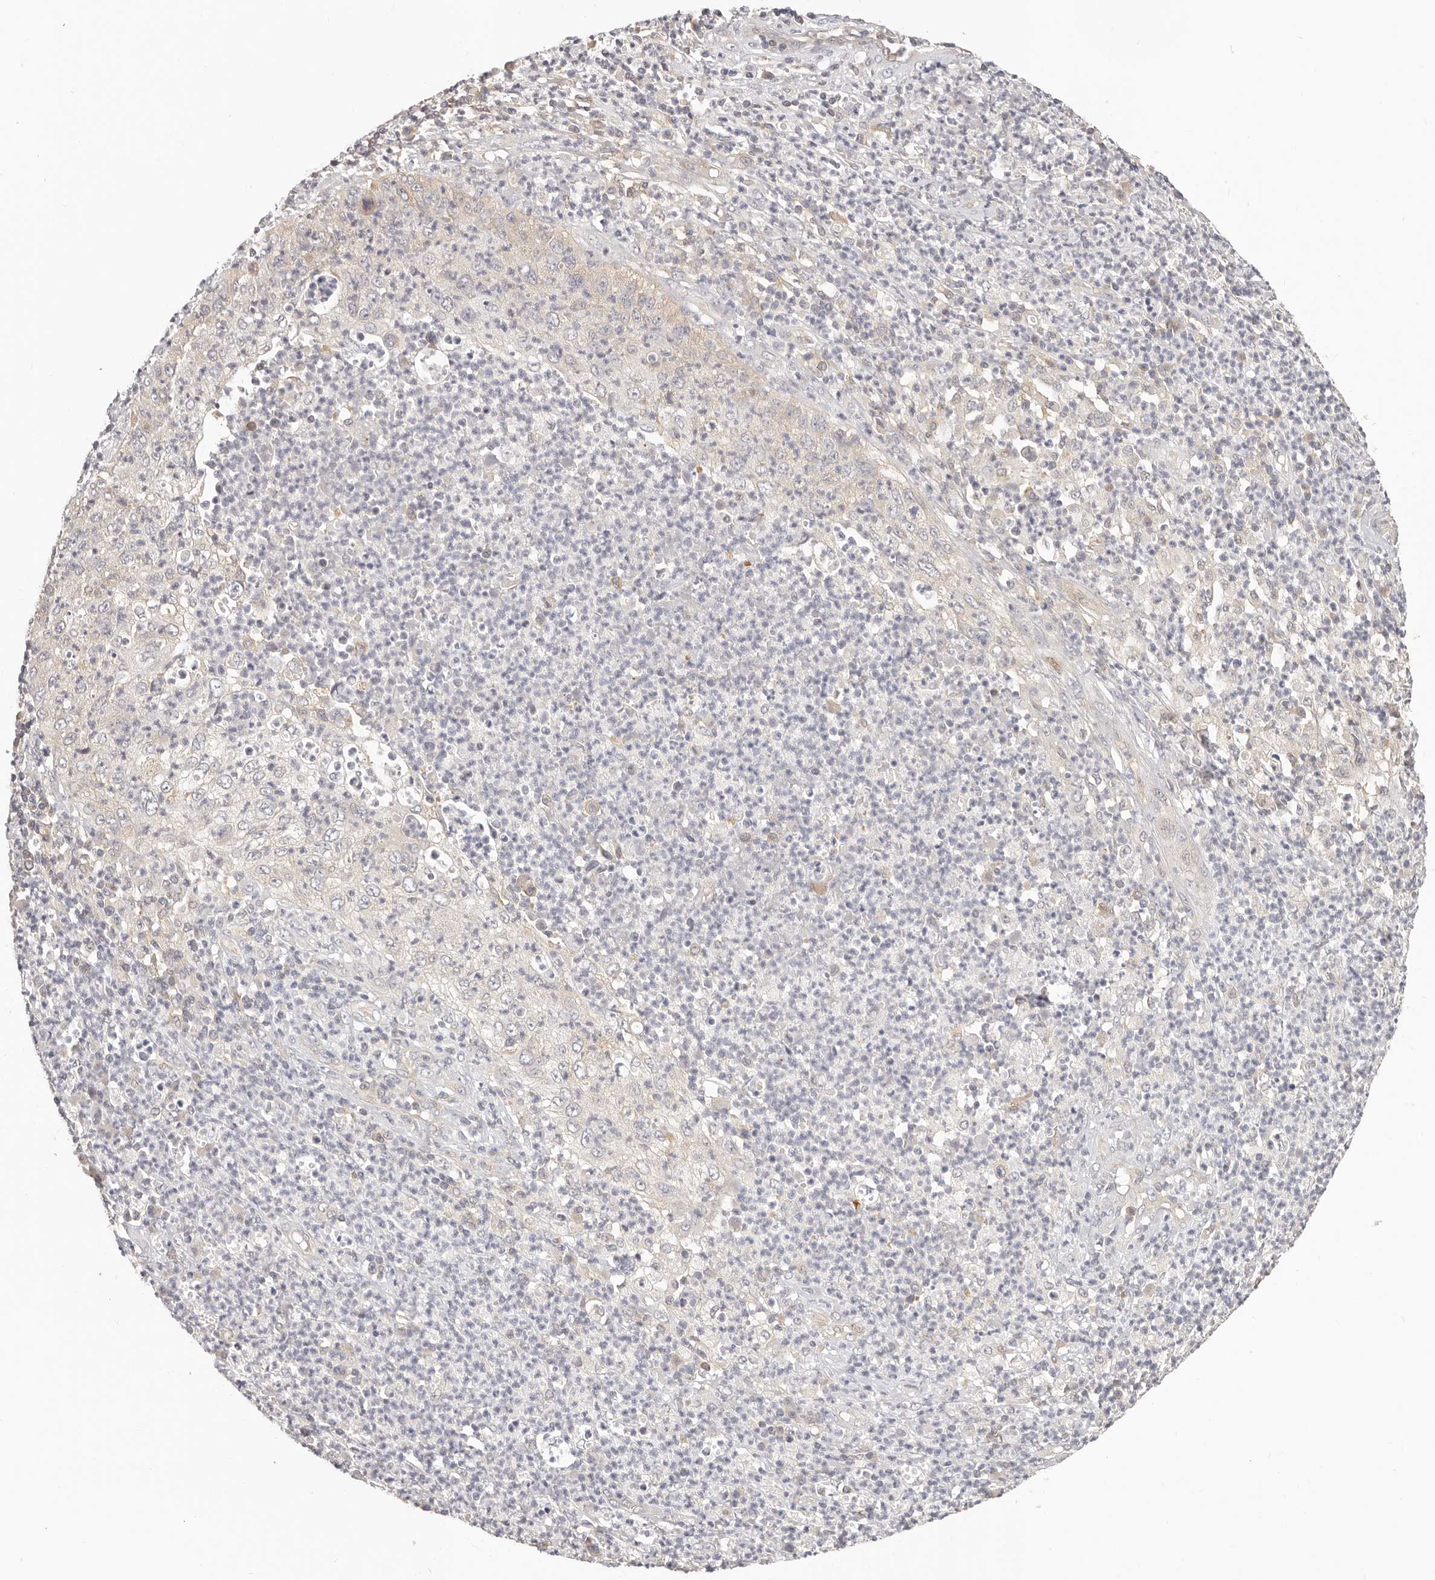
{"staining": {"intensity": "negative", "quantity": "none", "location": "none"}, "tissue": "cervical cancer", "cell_type": "Tumor cells", "image_type": "cancer", "snomed": [{"axis": "morphology", "description": "Squamous cell carcinoma, NOS"}, {"axis": "topography", "description": "Cervix"}], "caption": "High power microscopy image of an IHC photomicrograph of cervical cancer (squamous cell carcinoma), revealing no significant expression in tumor cells.", "gene": "DTNBP1", "patient": {"sex": "female", "age": 30}}